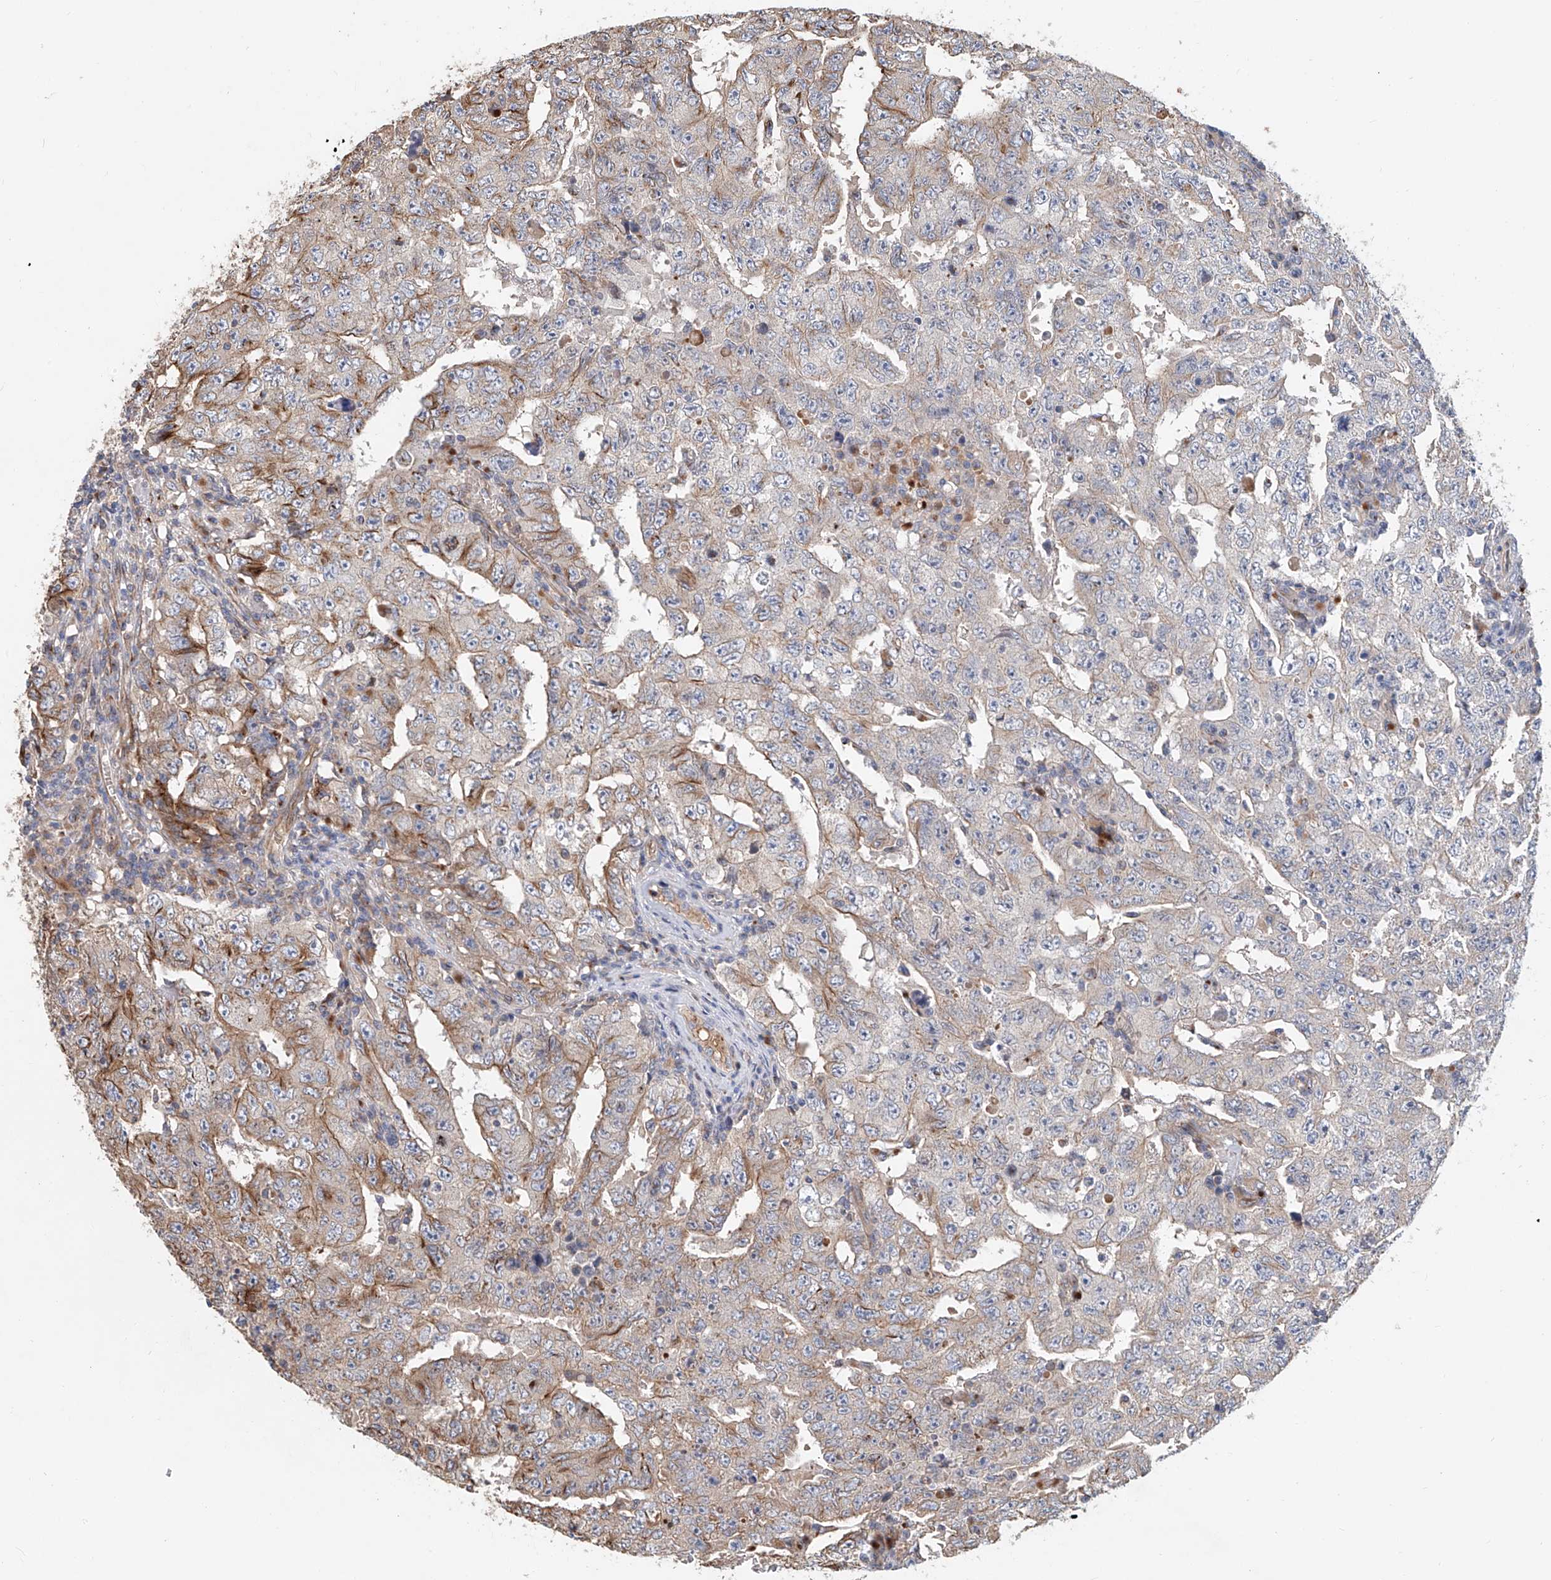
{"staining": {"intensity": "weak", "quantity": "<25%", "location": "cytoplasmic/membranous"}, "tissue": "testis cancer", "cell_type": "Tumor cells", "image_type": "cancer", "snomed": [{"axis": "morphology", "description": "Carcinoma, Embryonal, NOS"}, {"axis": "topography", "description": "Testis"}], "caption": "Testis cancer (embryonal carcinoma) was stained to show a protein in brown. There is no significant positivity in tumor cells.", "gene": "HGSNAT", "patient": {"sex": "male", "age": 26}}